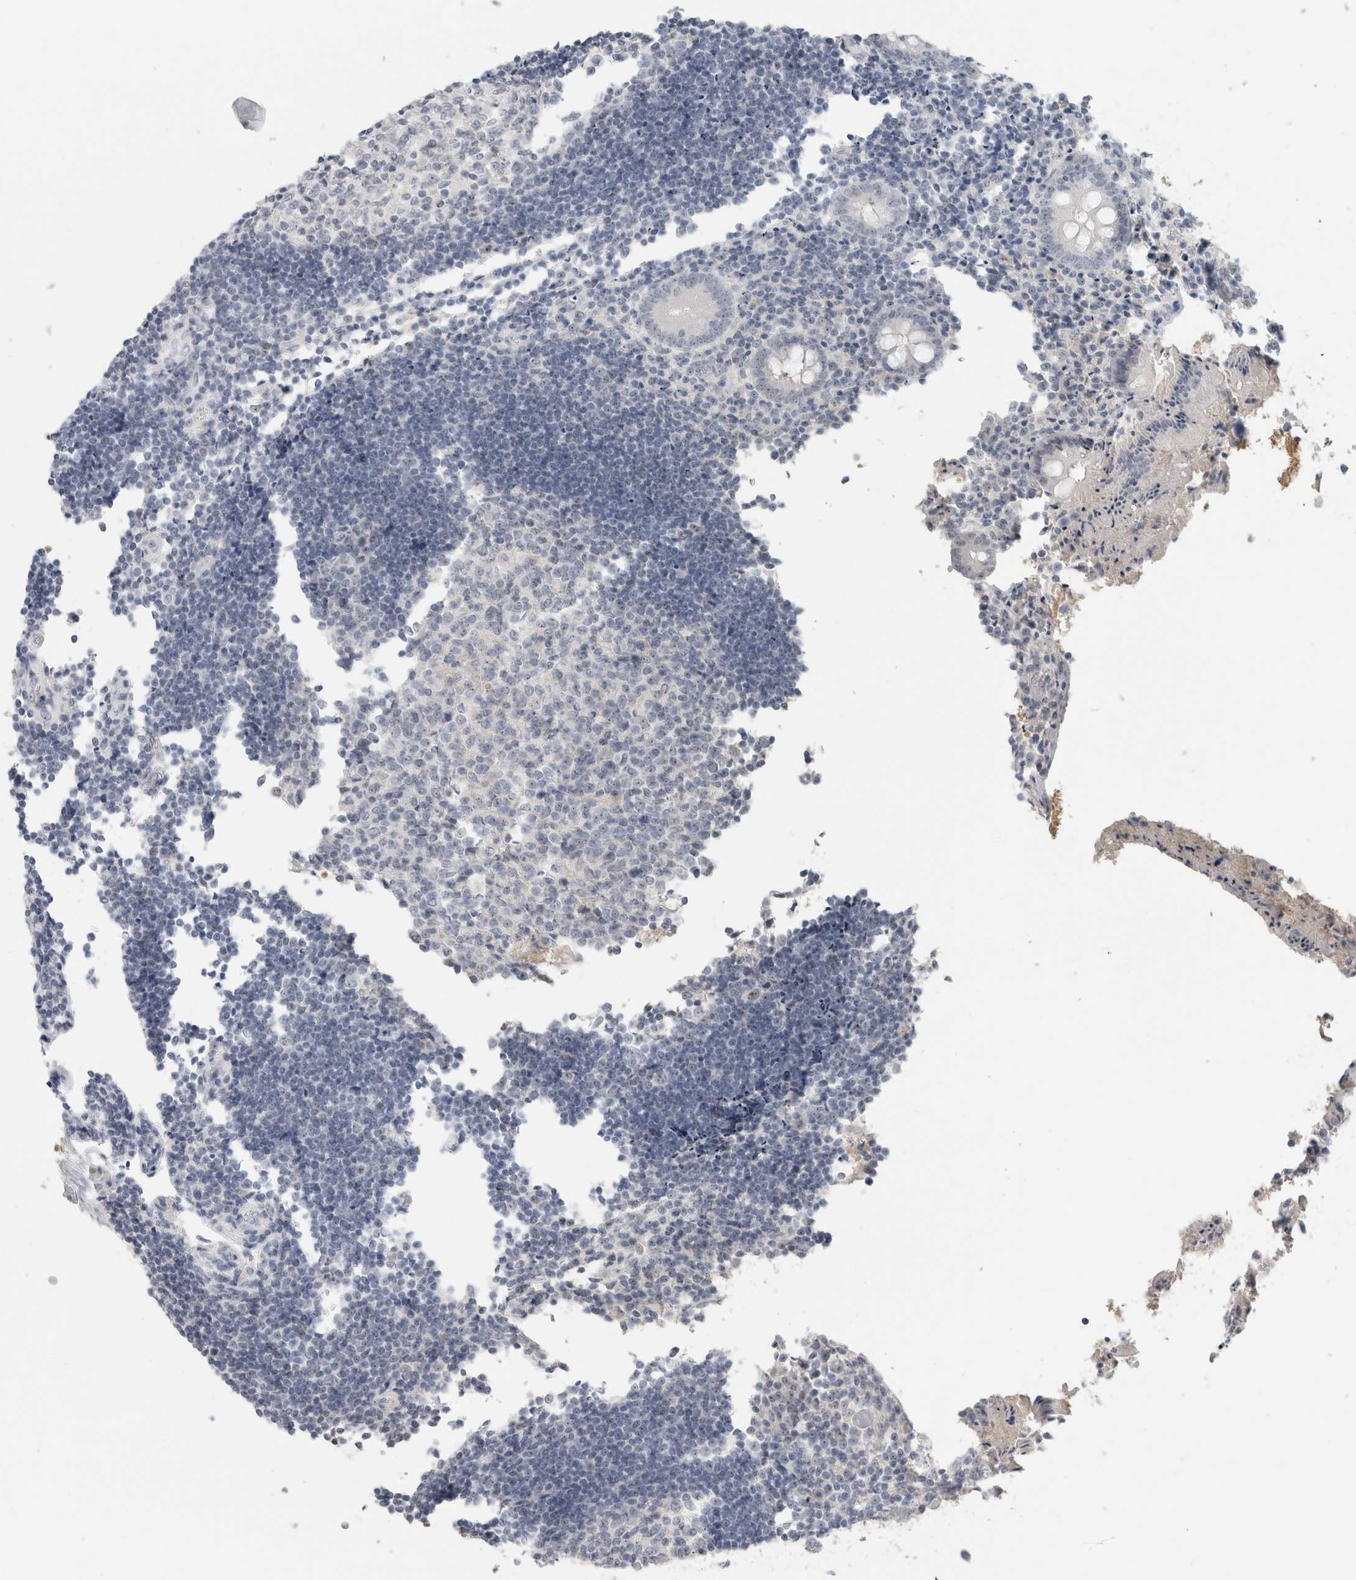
{"staining": {"intensity": "negative", "quantity": "none", "location": "none"}, "tissue": "appendix", "cell_type": "Glandular cells", "image_type": "normal", "snomed": [{"axis": "morphology", "description": "Normal tissue, NOS"}, {"axis": "topography", "description": "Appendix"}], "caption": "There is no significant staining in glandular cells of appendix. Nuclei are stained in blue.", "gene": "FMR1NB", "patient": {"sex": "female", "age": 17}}